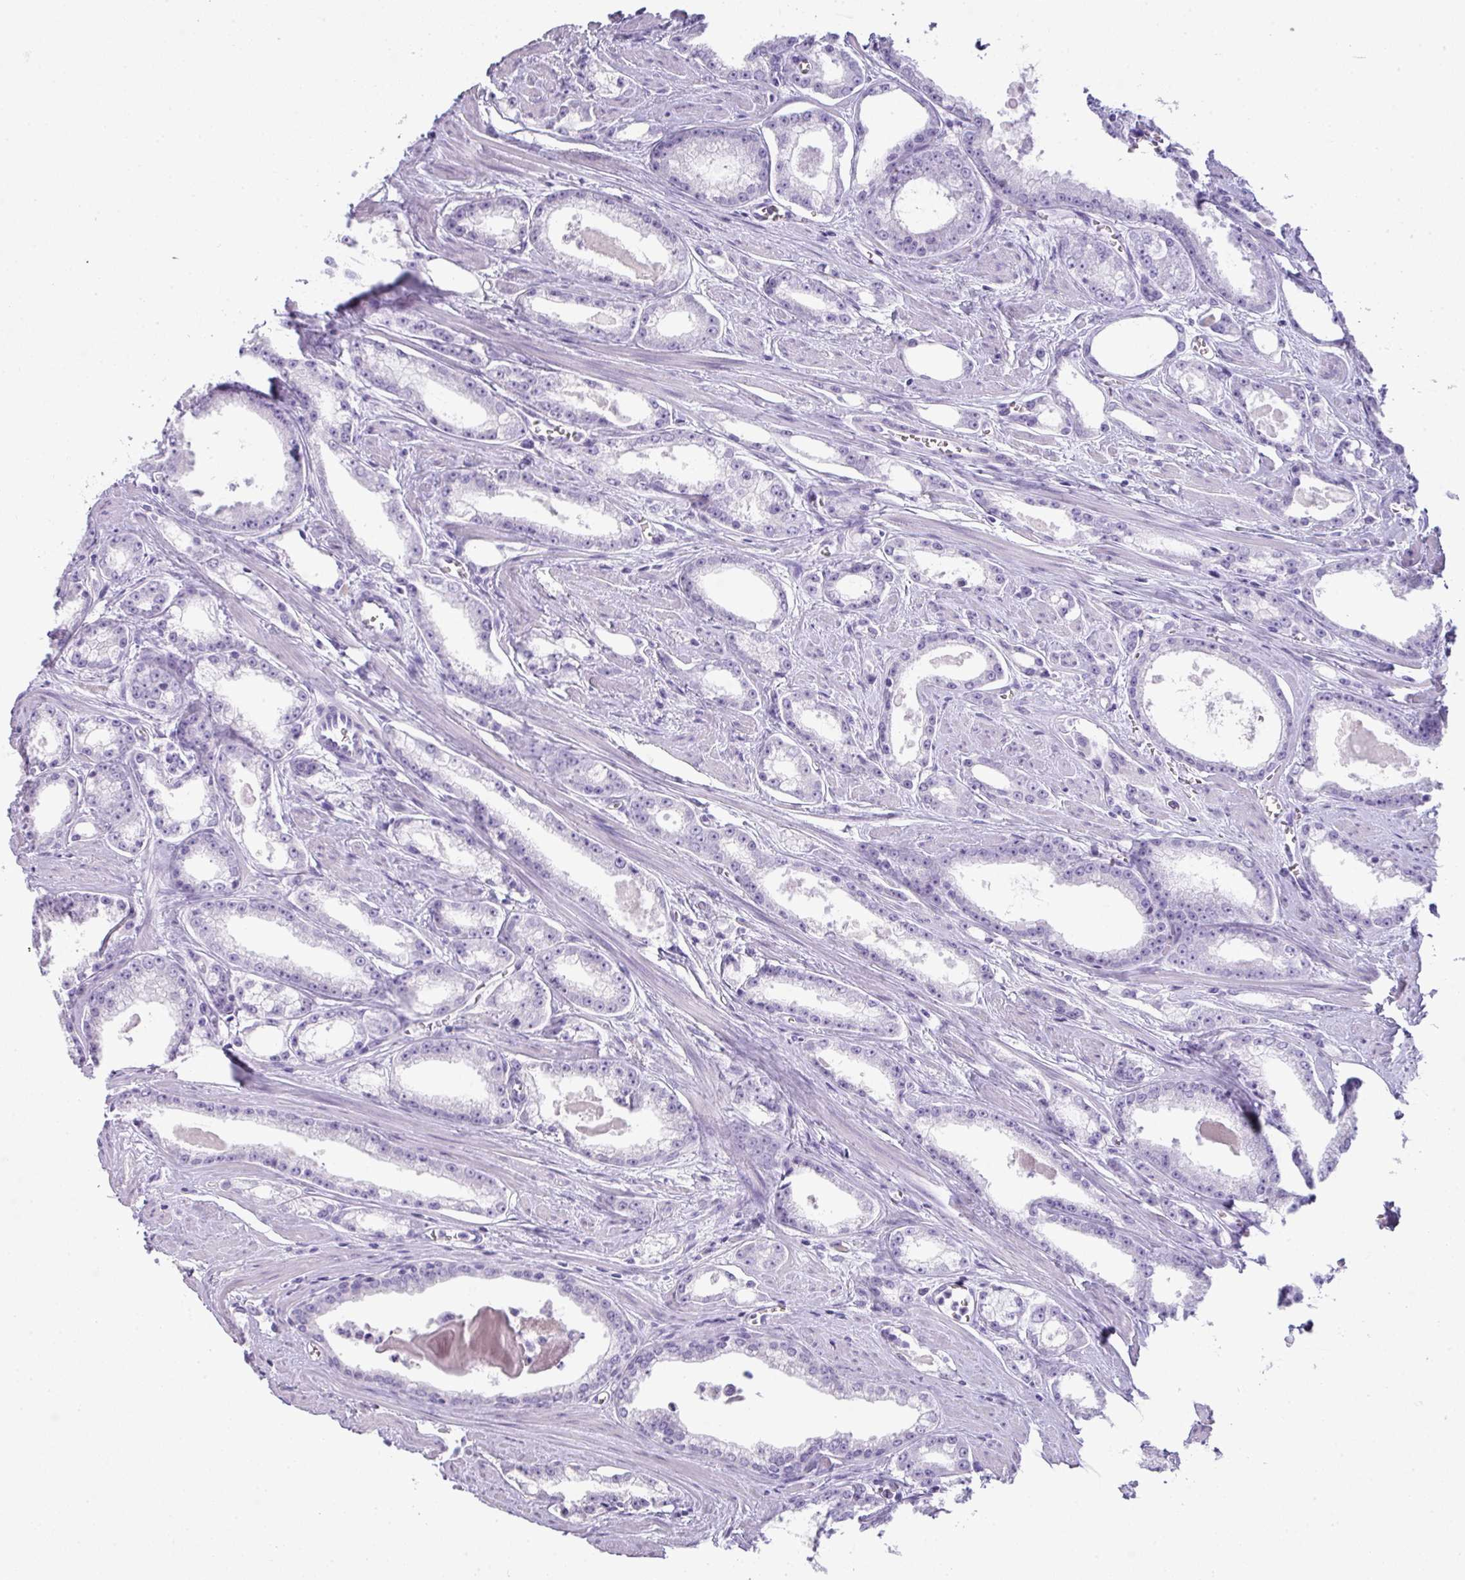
{"staining": {"intensity": "negative", "quantity": "none", "location": "none"}, "tissue": "prostate cancer", "cell_type": "Tumor cells", "image_type": "cancer", "snomed": [{"axis": "morphology", "description": "Adenocarcinoma, Low grade"}, {"axis": "topography", "description": "Prostate and seminal vesicle, NOS"}], "caption": "Human low-grade adenocarcinoma (prostate) stained for a protein using immunohistochemistry (IHC) demonstrates no positivity in tumor cells.", "gene": "TNP1", "patient": {"sex": "male", "age": 60}}